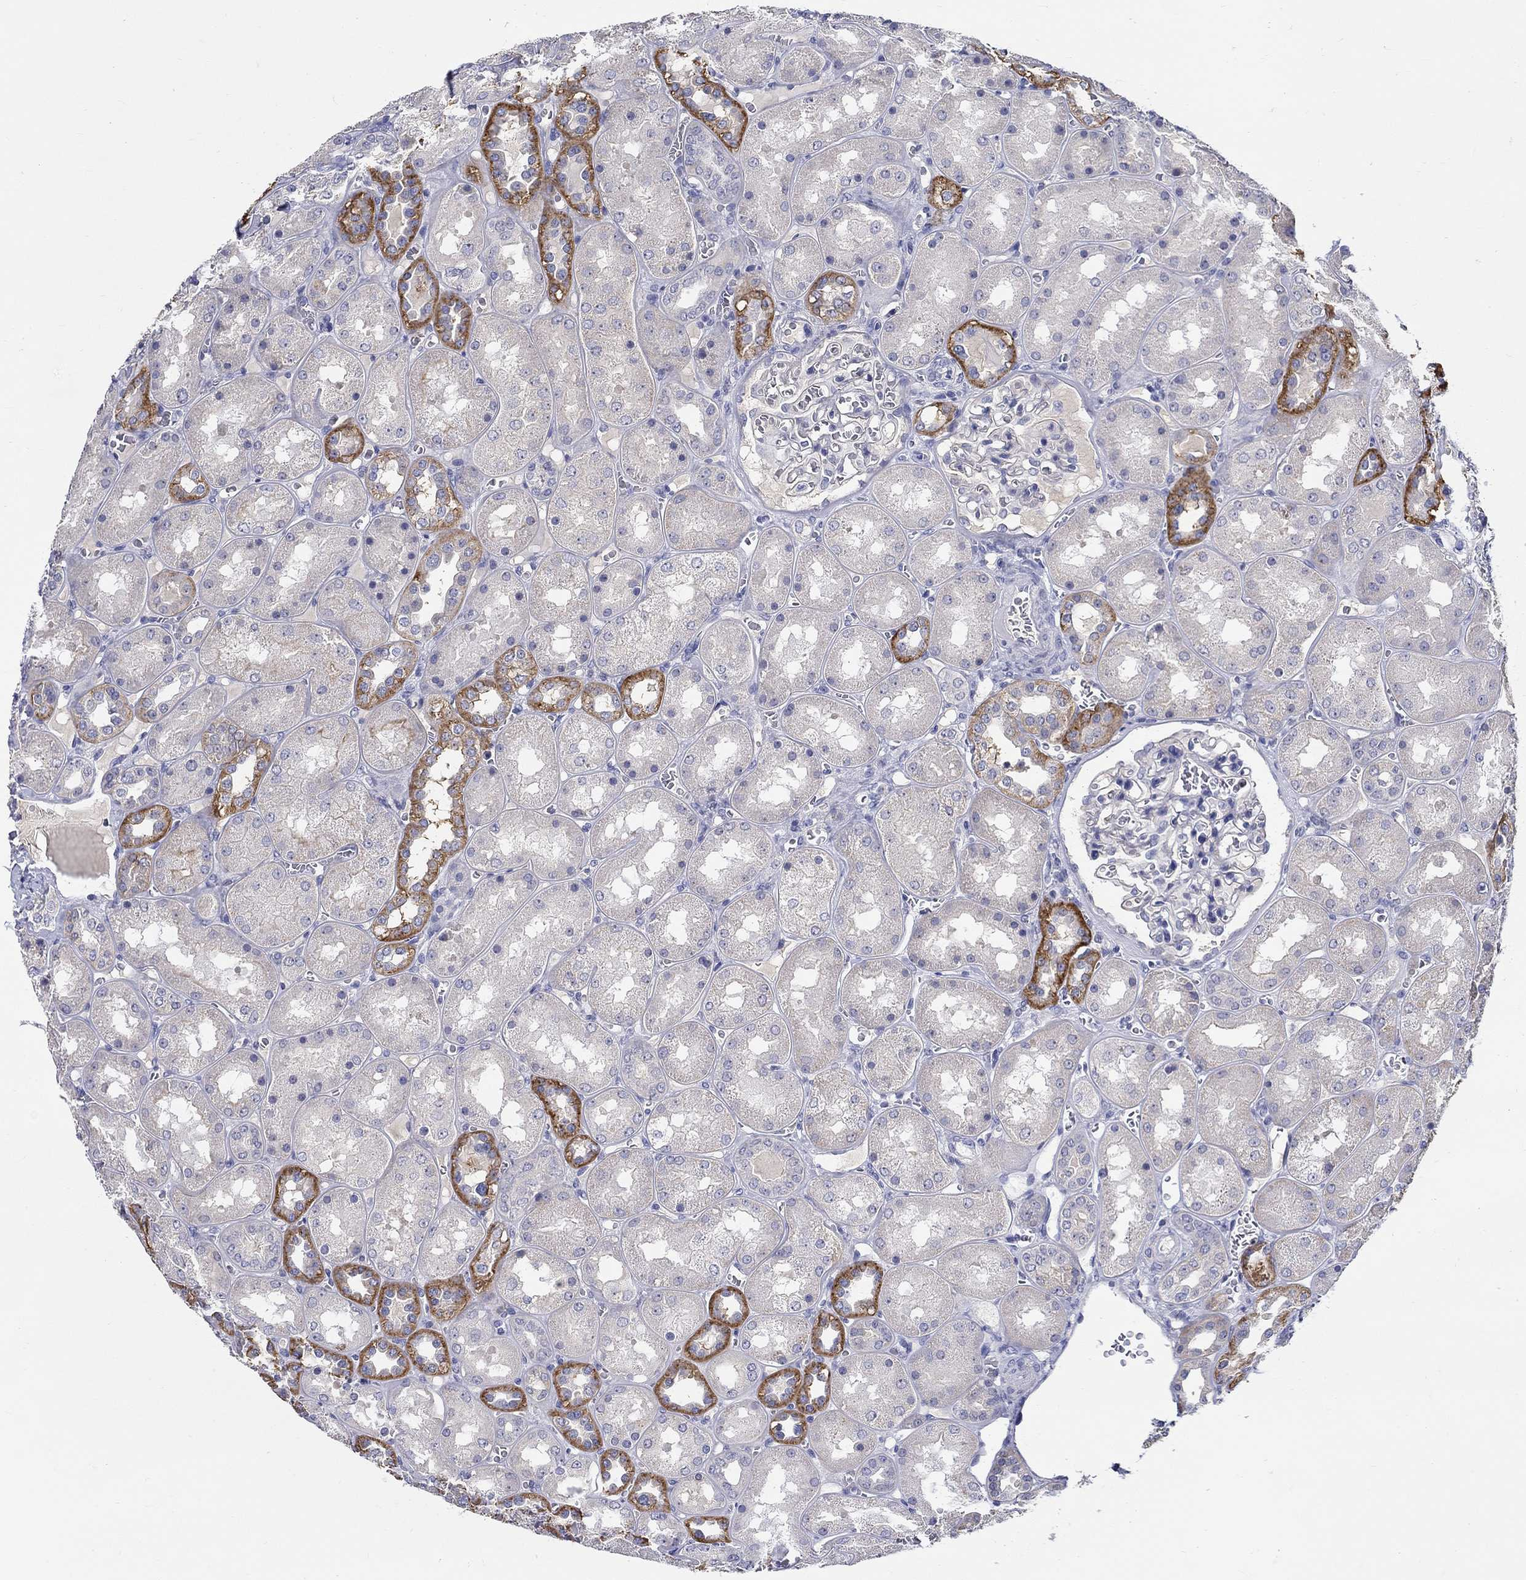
{"staining": {"intensity": "negative", "quantity": "none", "location": "none"}, "tissue": "kidney", "cell_type": "Cells in glomeruli", "image_type": "normal", "snomed": [{"axis": "morphology", "description": "Normal tissue, NOS"}, {"axis": "topography", "description": "Kidney"}], "caption": "Immunohistochemistry (IHC) image of normal kidney: kidney stained with DAB reveals no significant protein positivity in cells in glomeruli. (DAB (3,3'-diaminobenzidine) immunohistochemistry with hematoxylin counter stain).", "gene": "SLC30A3", "patient": {"sex": "male", "age": 73}}